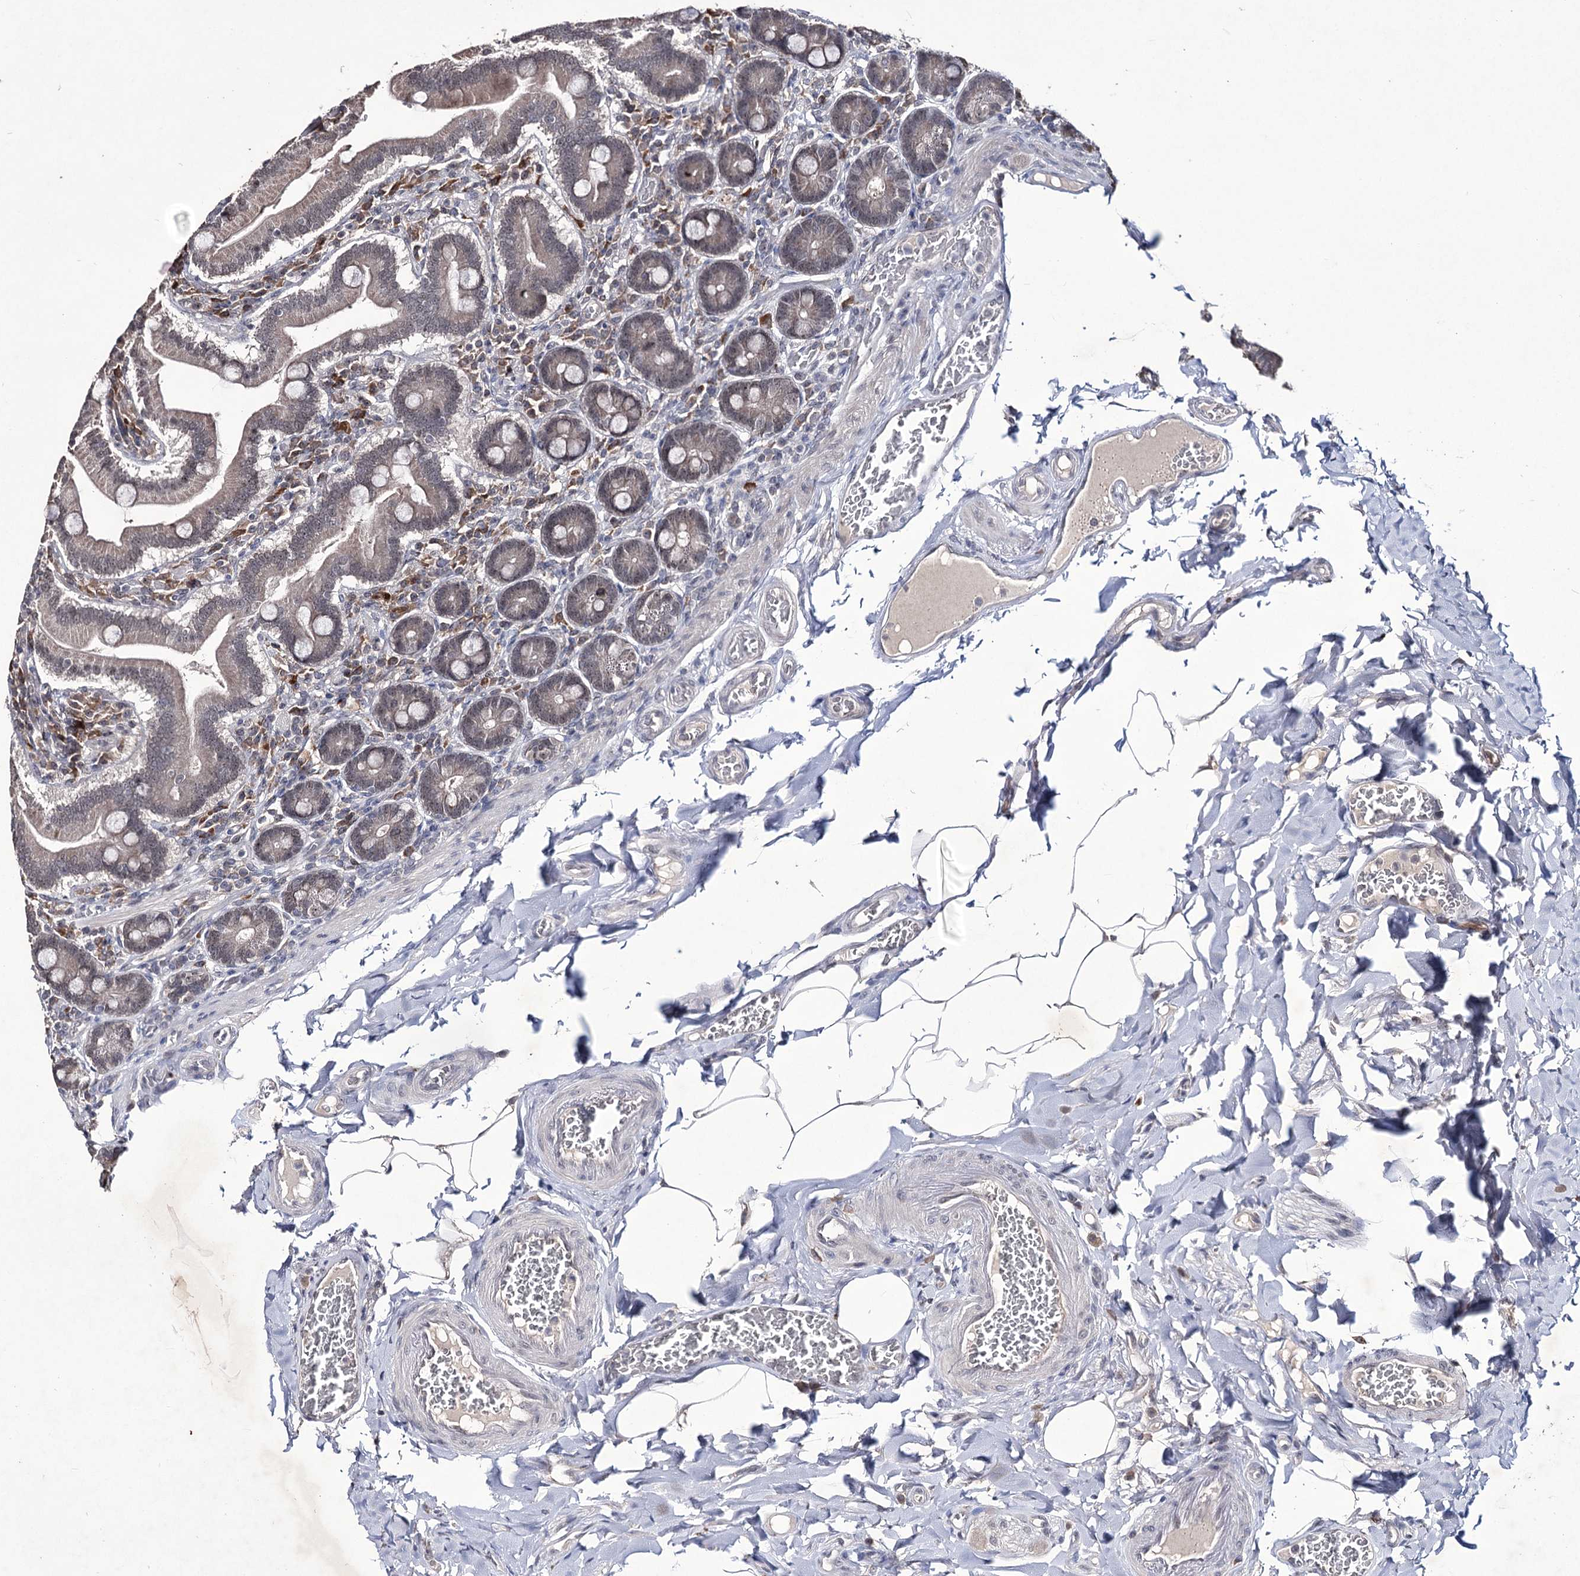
{"staining": {"intensity": "weak", "quantity": "25%-75%", "location": "cytoplasmic/membranous,nuclear"}, "tissue": "duodenum", "cell_type": "Glandular cells", "image_type": "normal", "snomed": [{"axis": "morphology", "description": "Normal tissue, NOS"}, {"axis": "topography", "description": "Duodenum"}], "caption": "Immunohistochemistry (IHC) histopathology image of unremarkable human duodenum stained for a protein (brown), which exhibits low levels of weak cytoplasmic/membranous,nuclear expression in approximately 25%-75% of glandular cells.", "gene": "VGLL4", "patient": {"sex": "female", "age": 62}}